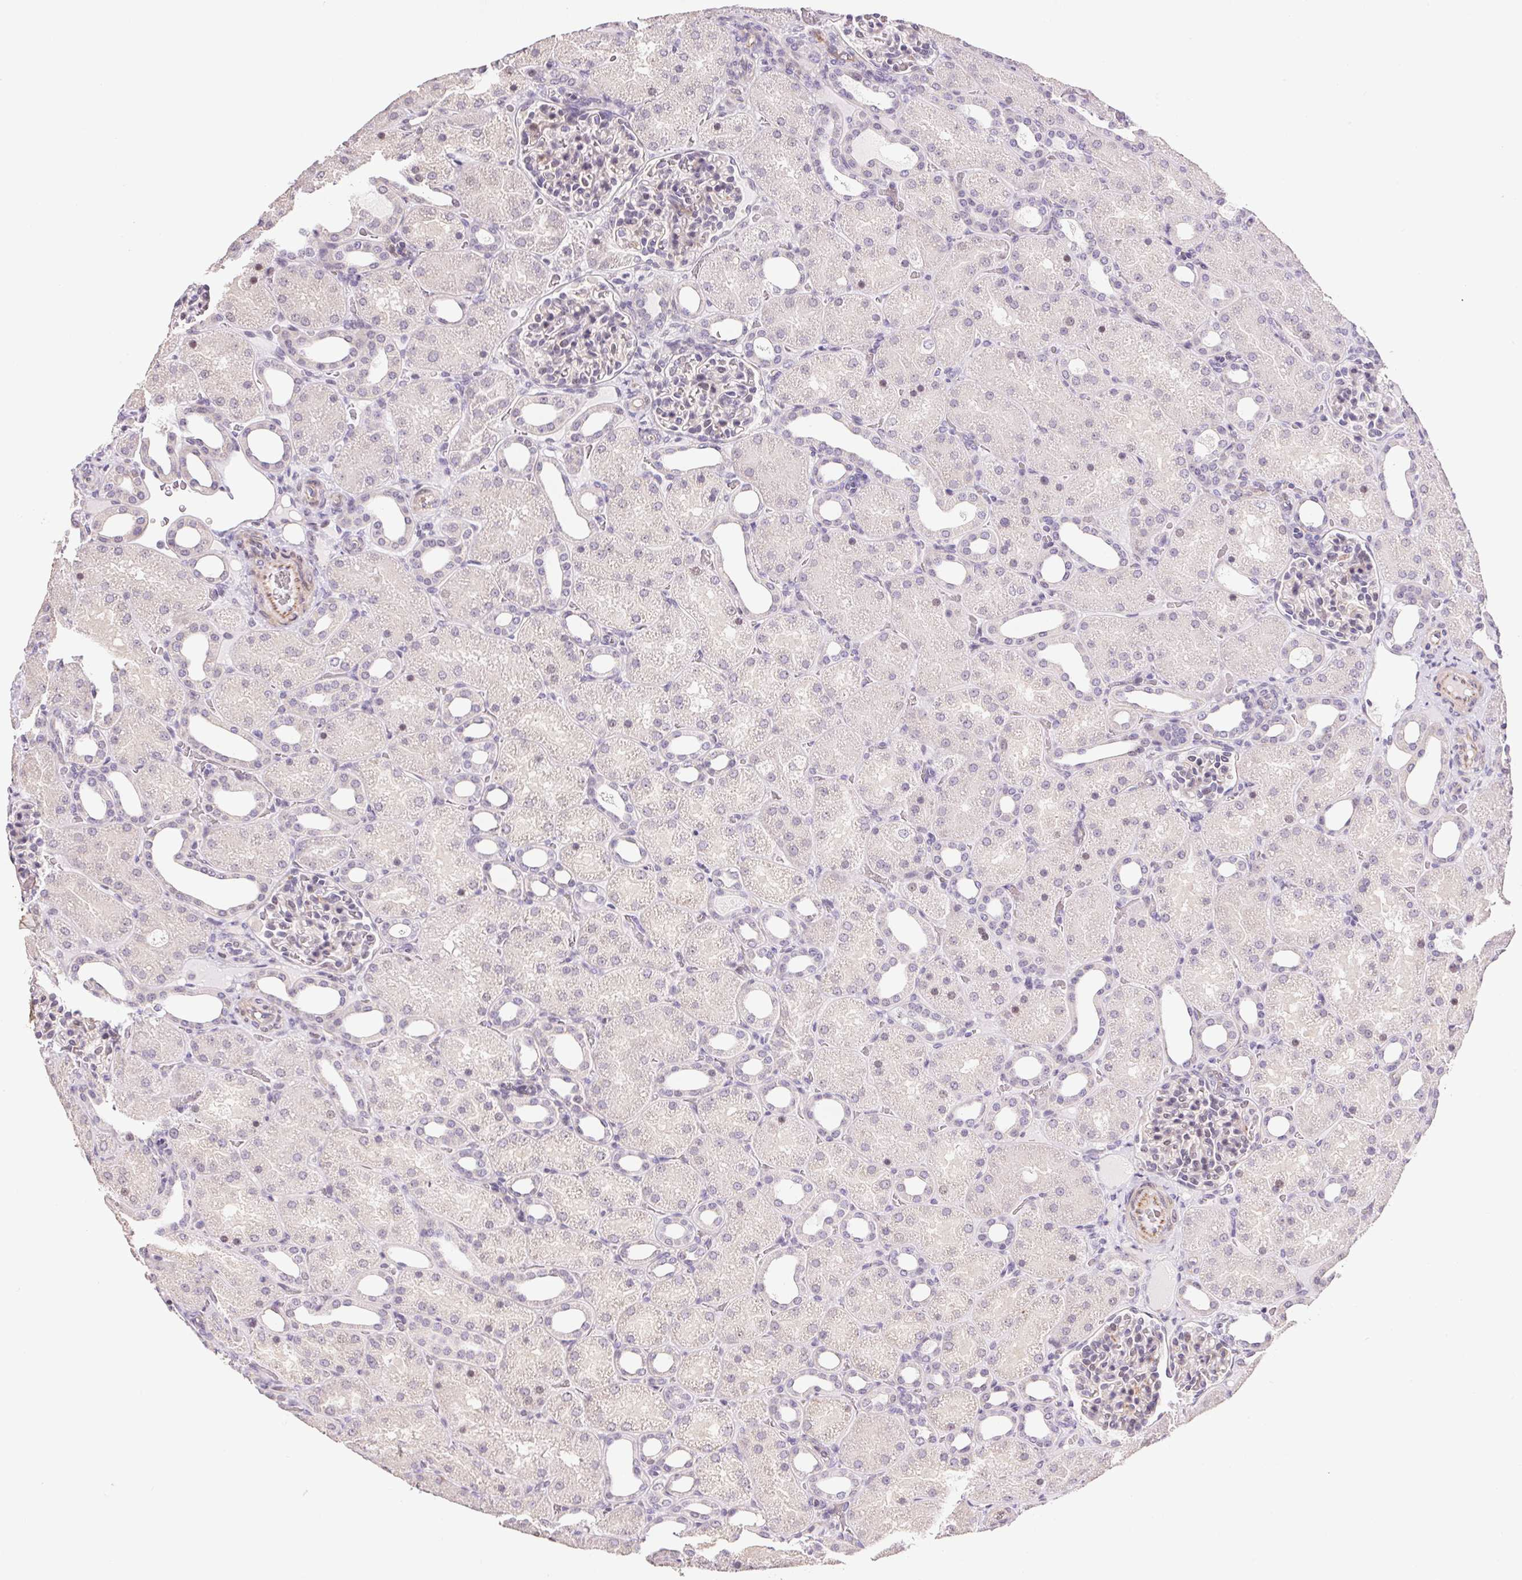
{"staining": {"intensity": "negative", "quantity": "none", "location": "none"}, "tissue": "kidney", "cell_type": "Cells in glomeruli", "image_type": "normal", "snomed": [{"axis": "morphology", "description": "Normal tissue, NOS"}, {"axis": "topography", "description": "Kidney"}], "caption": "Cells in glomeruli show no significant protein staining in normal kidney. (Immunohistochemistry (ihc), brightfield microscopy, high magnification).", "gene": "GYG2", "patient": {"sex": "male", "age": 2}}